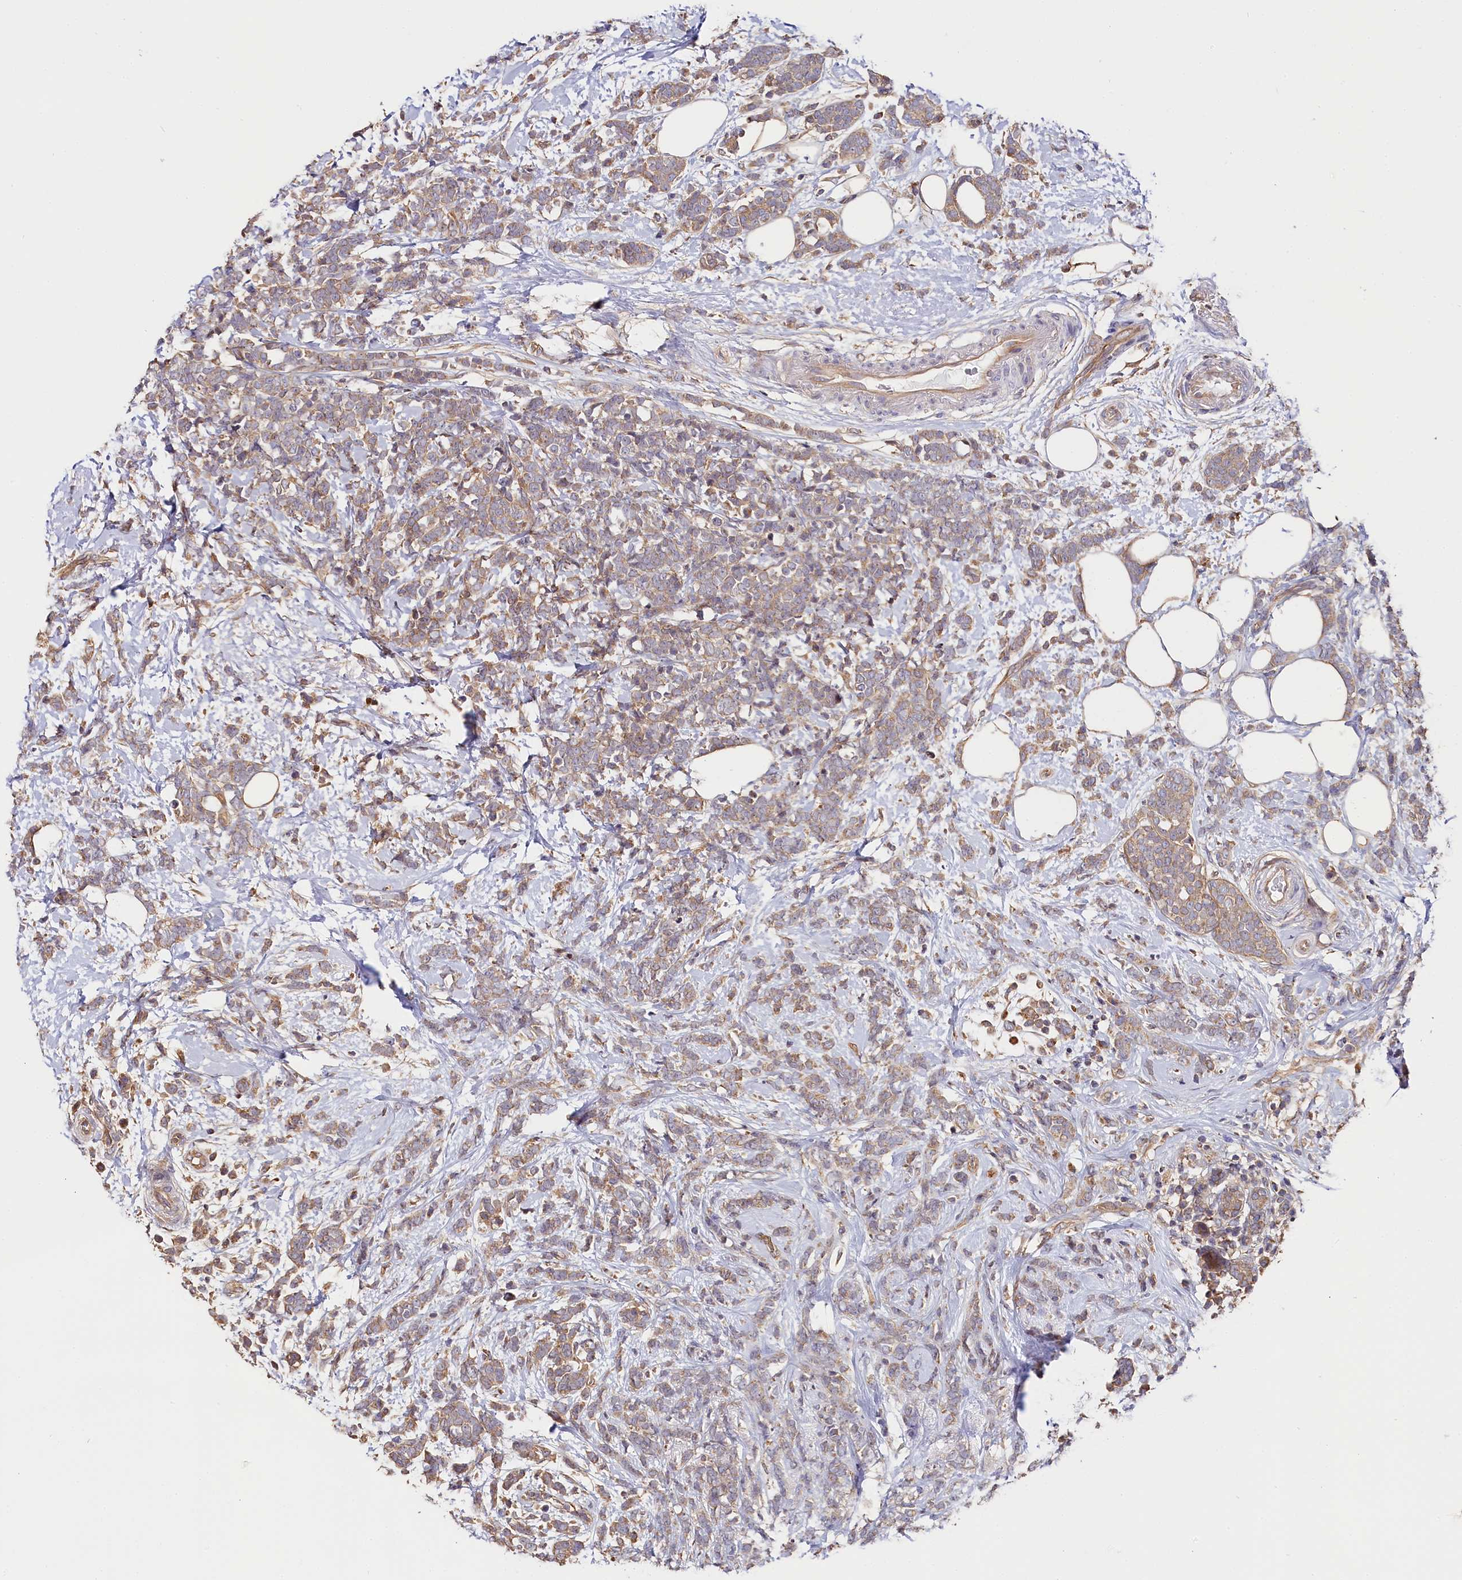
{"staining": {"intensity": "weak", "quantity": ">75%", "location": "cytoplasmic/membranous"}, "tissue": "breast cancer", "cell_type": "Tumor cells", "image_type": "cancer", "snomed": [{"axis": "morphology", "description": "Lobular carcinoma"}, {"axis": "topography", "description": "Breast"}], "caption": "Weak cytoplasmic/membranous expression for a protein is present in about >75% of tumor cells of breast cancer (lobular carcinoma) using immunohistochemistry (IHC).", "gene": "KATNB1", "patient": {"sex": "female", "age": 58}}